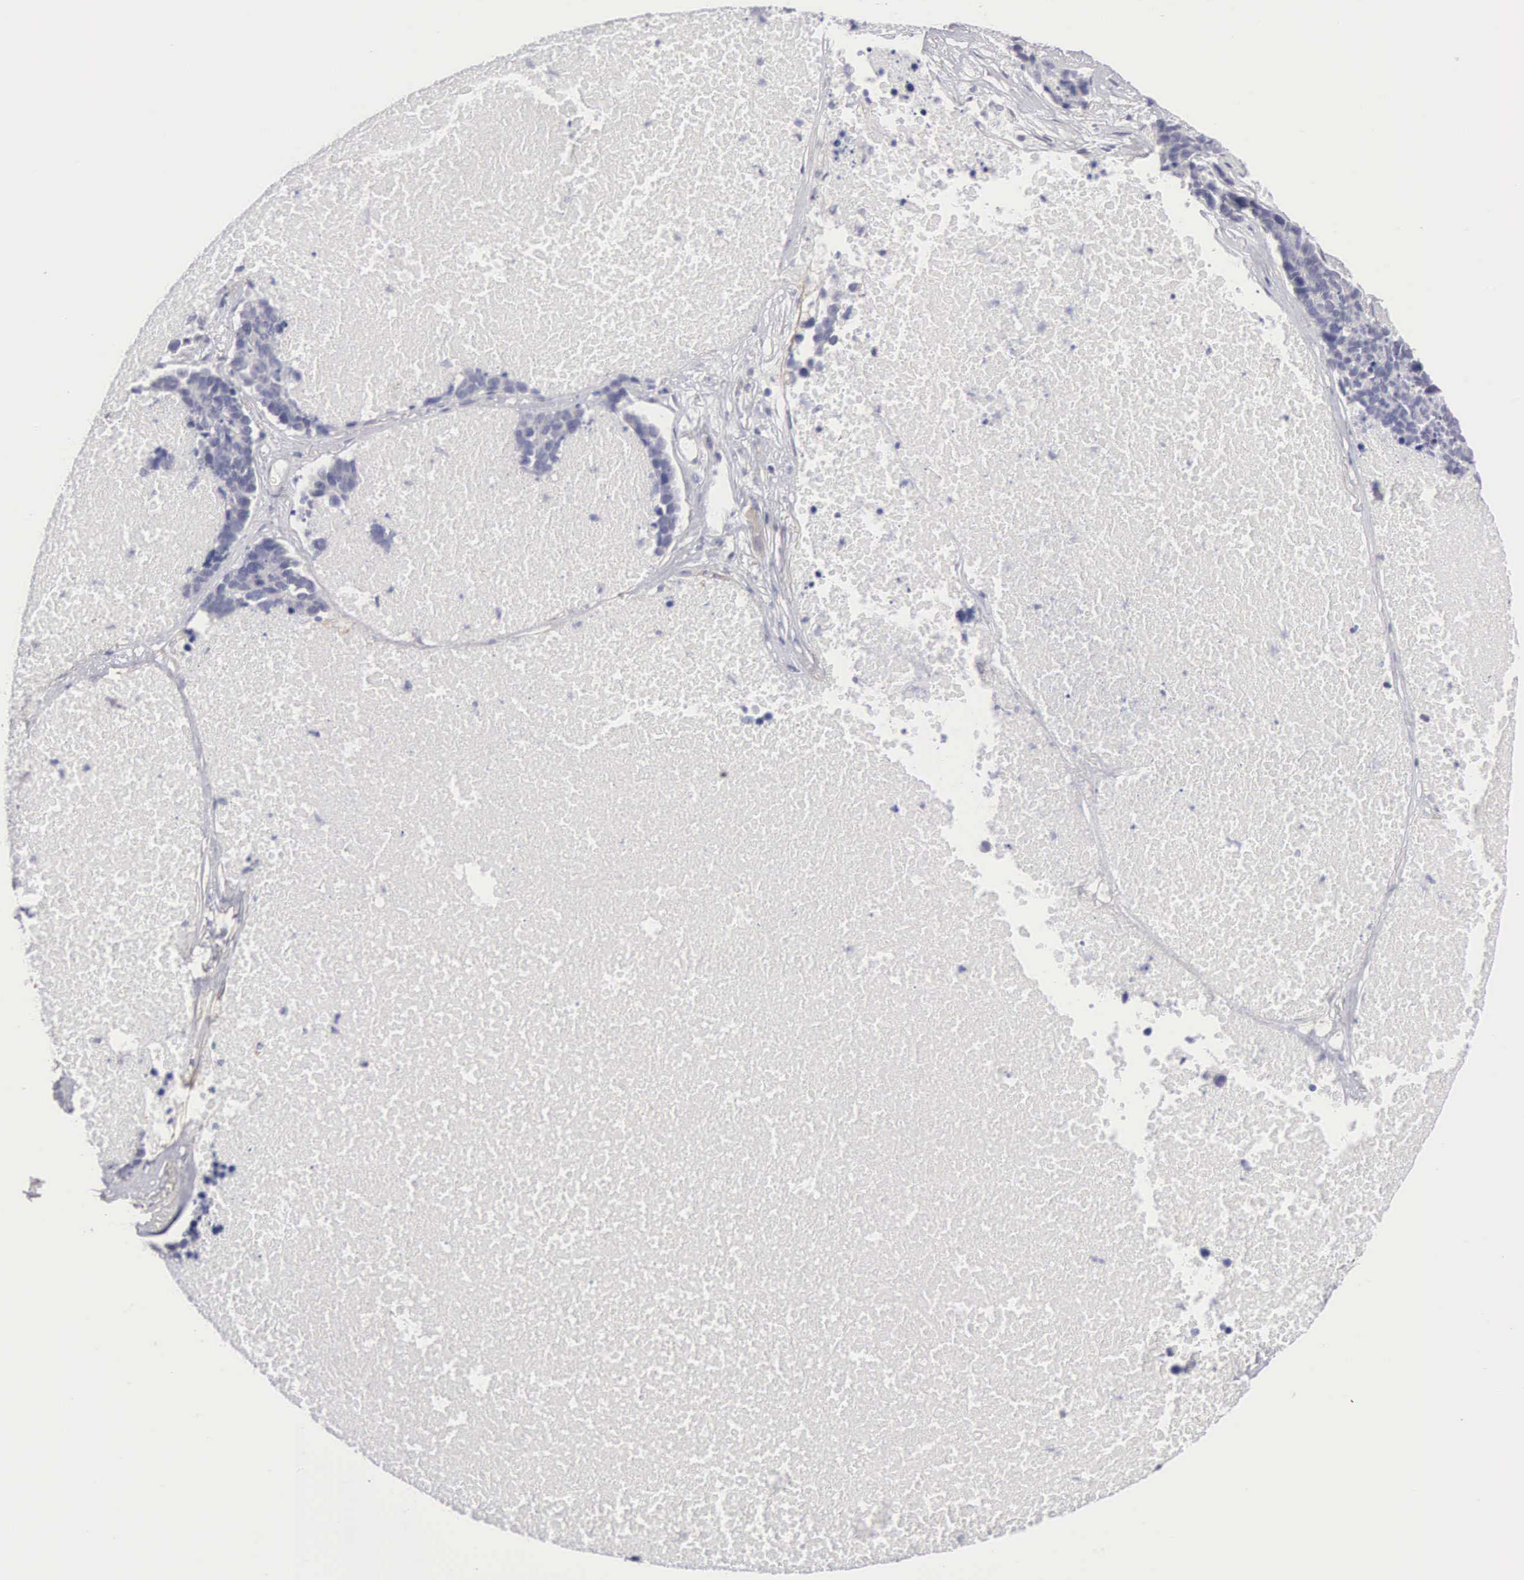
{"staining": {"intensity": "negative", "quantity": "none", "location": "none"}, "tissue": "lung cancer", "cell_type": "Tumor cells", "image_type": "cancer", "snomed": [{"axis": "morphology", "description": "Neoplasm, malignant, NOS"}, {"axis": "topography", "description": "Lung"}], "caption": "Immunohistochemistry (IHC) photomicrograph of human lung malignant neoplasm stained for a protein (brown), which exhibits no expression in tumor cells.", "gene": "ELFN2", "patient": {"sex": "female", "age": 75}}